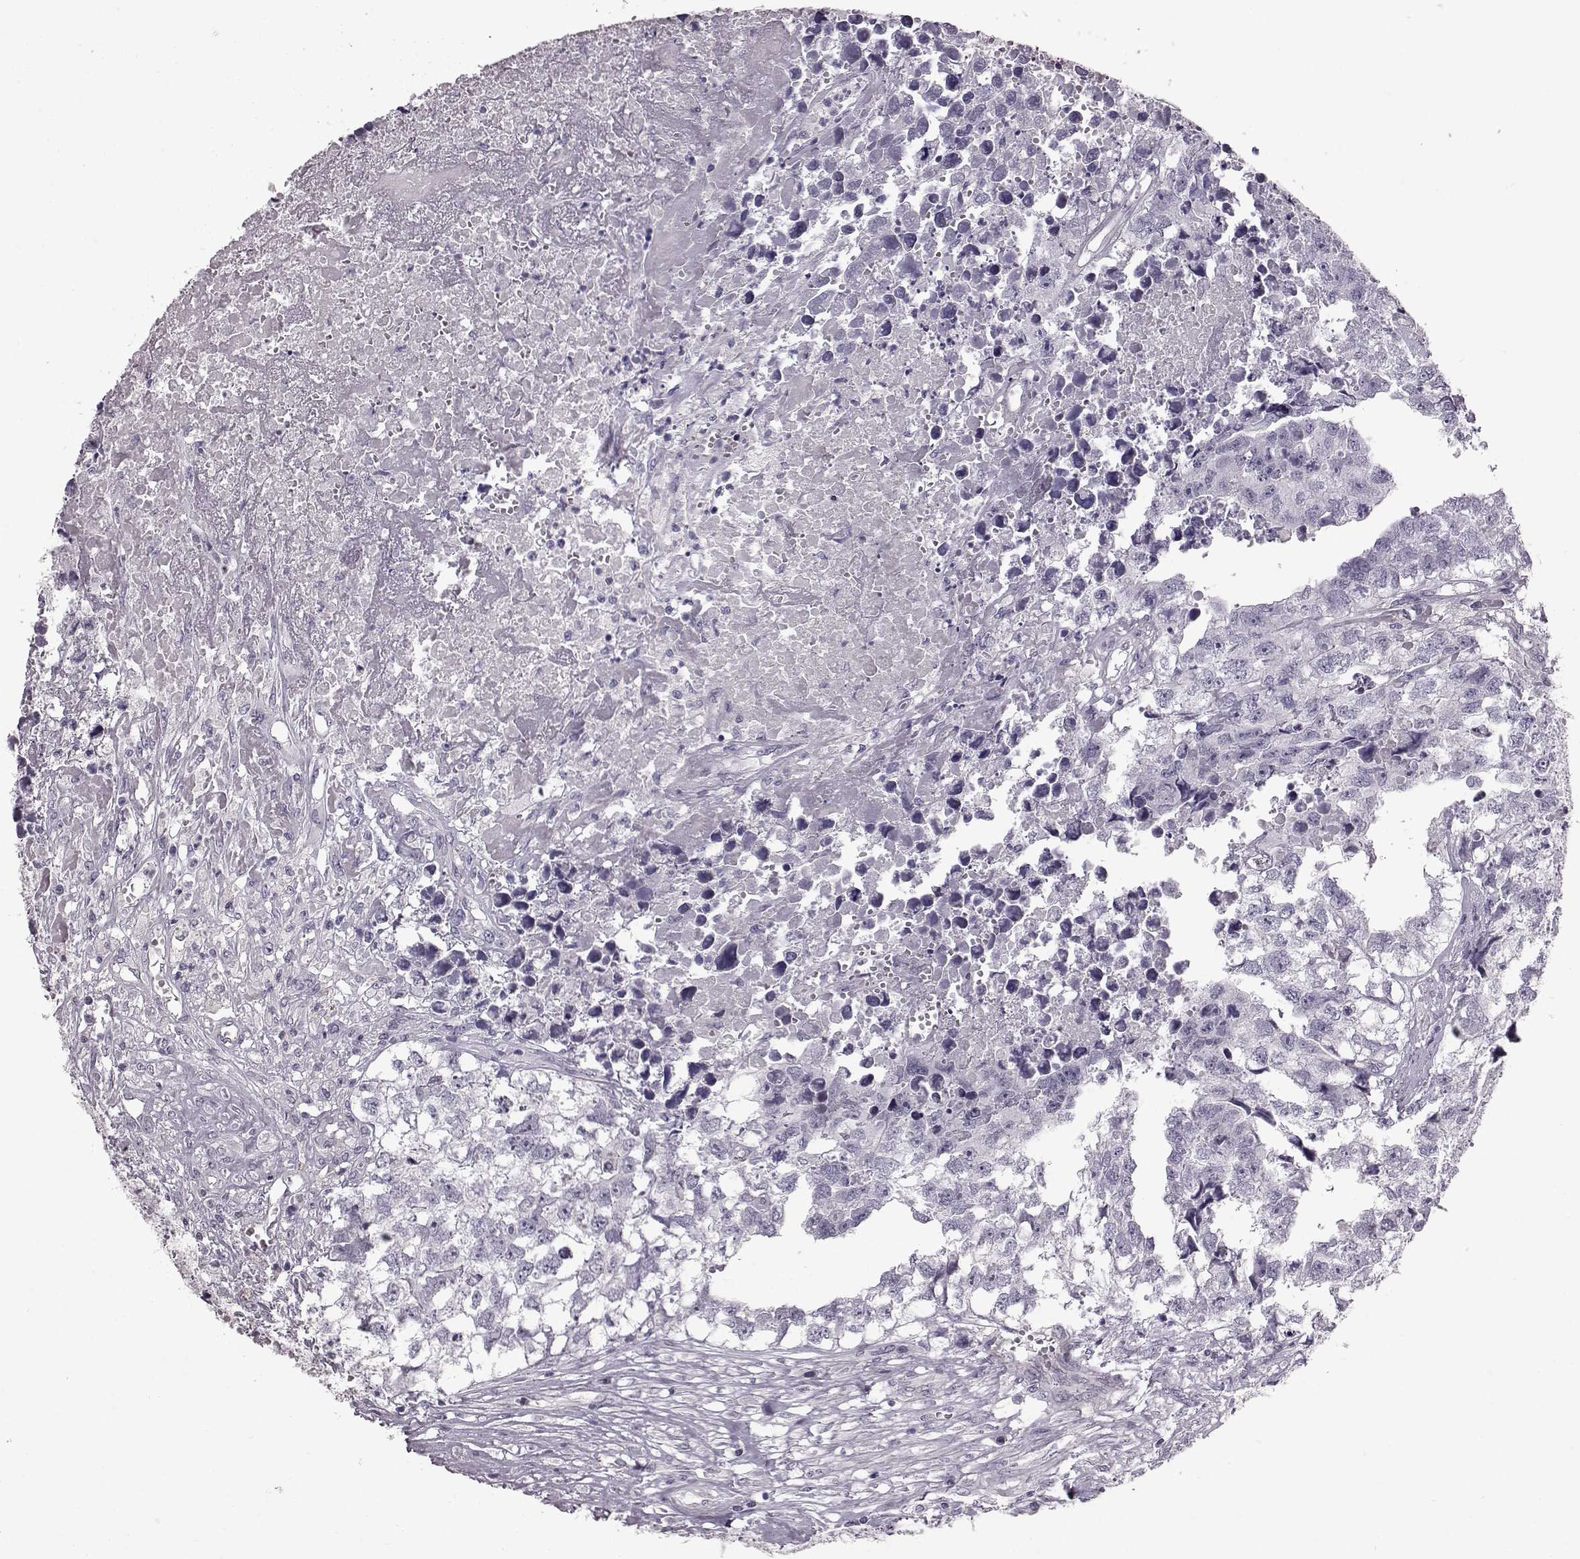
{"staining": {"intensity": "negative", "quantity": "none", "location": "none"}, "tissue": "testis cancer", "cell_type": "Tumor cells", "image_type": "cancer", "snomed": [{"axis": "morphology", "description": "Carcinoma, Embryonal, NOS"}, {"axis": "morphology", "description": "Teratoma, malignant, NOS"}, {"axis": "topography", "description": "Testis"}], "caption": "Human embryonal carcinoma (testis) stained for a protein using IHC shows no expression in tumor cells.", "gene": "TCHHL1", "patient": {"sex": "male", "age": 44}}